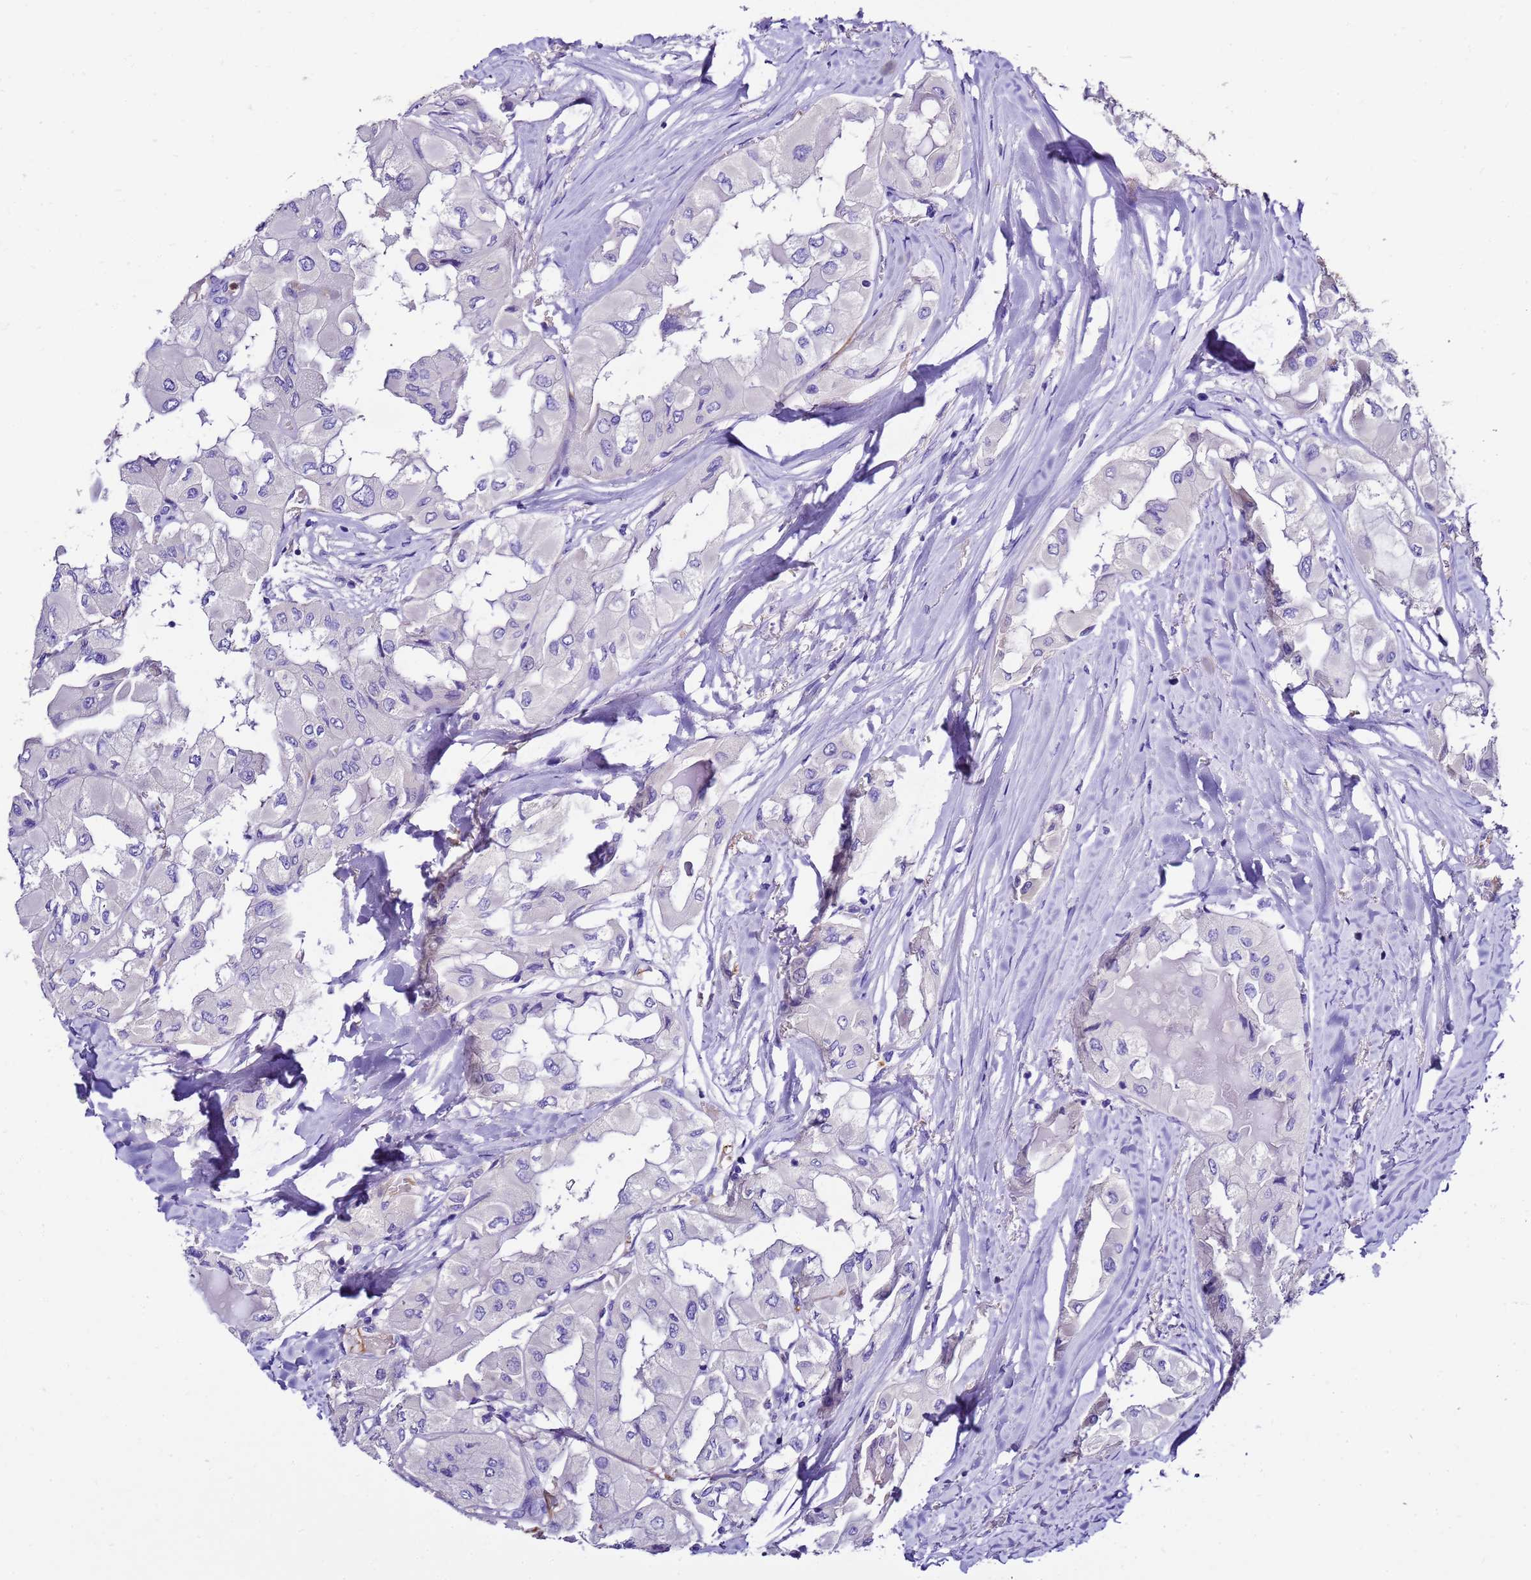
{"staining": {"intensity": "negative", "quantity": "none", "location": "none"}, "tissue": "thyroid cancer", "cell_type": "Tumor cells", "image_type": "cancer", "snomed": [{"axis": "morphology", "description": "Normal tissue, NOS"}, {"axis": "morphology", "description": "Papillary adenocarcinoma, NOS"}, {"axis": "topography", "description": "Thyroid gland"}], "caption": "The immunohistochemistry histopathology image has no significant positivity in tumor cells of thyroid cancer (papillary adenocarcinoma) tissue.", "gene": "UGT2A1", "patient": {"sex": "female", "age": 59}}